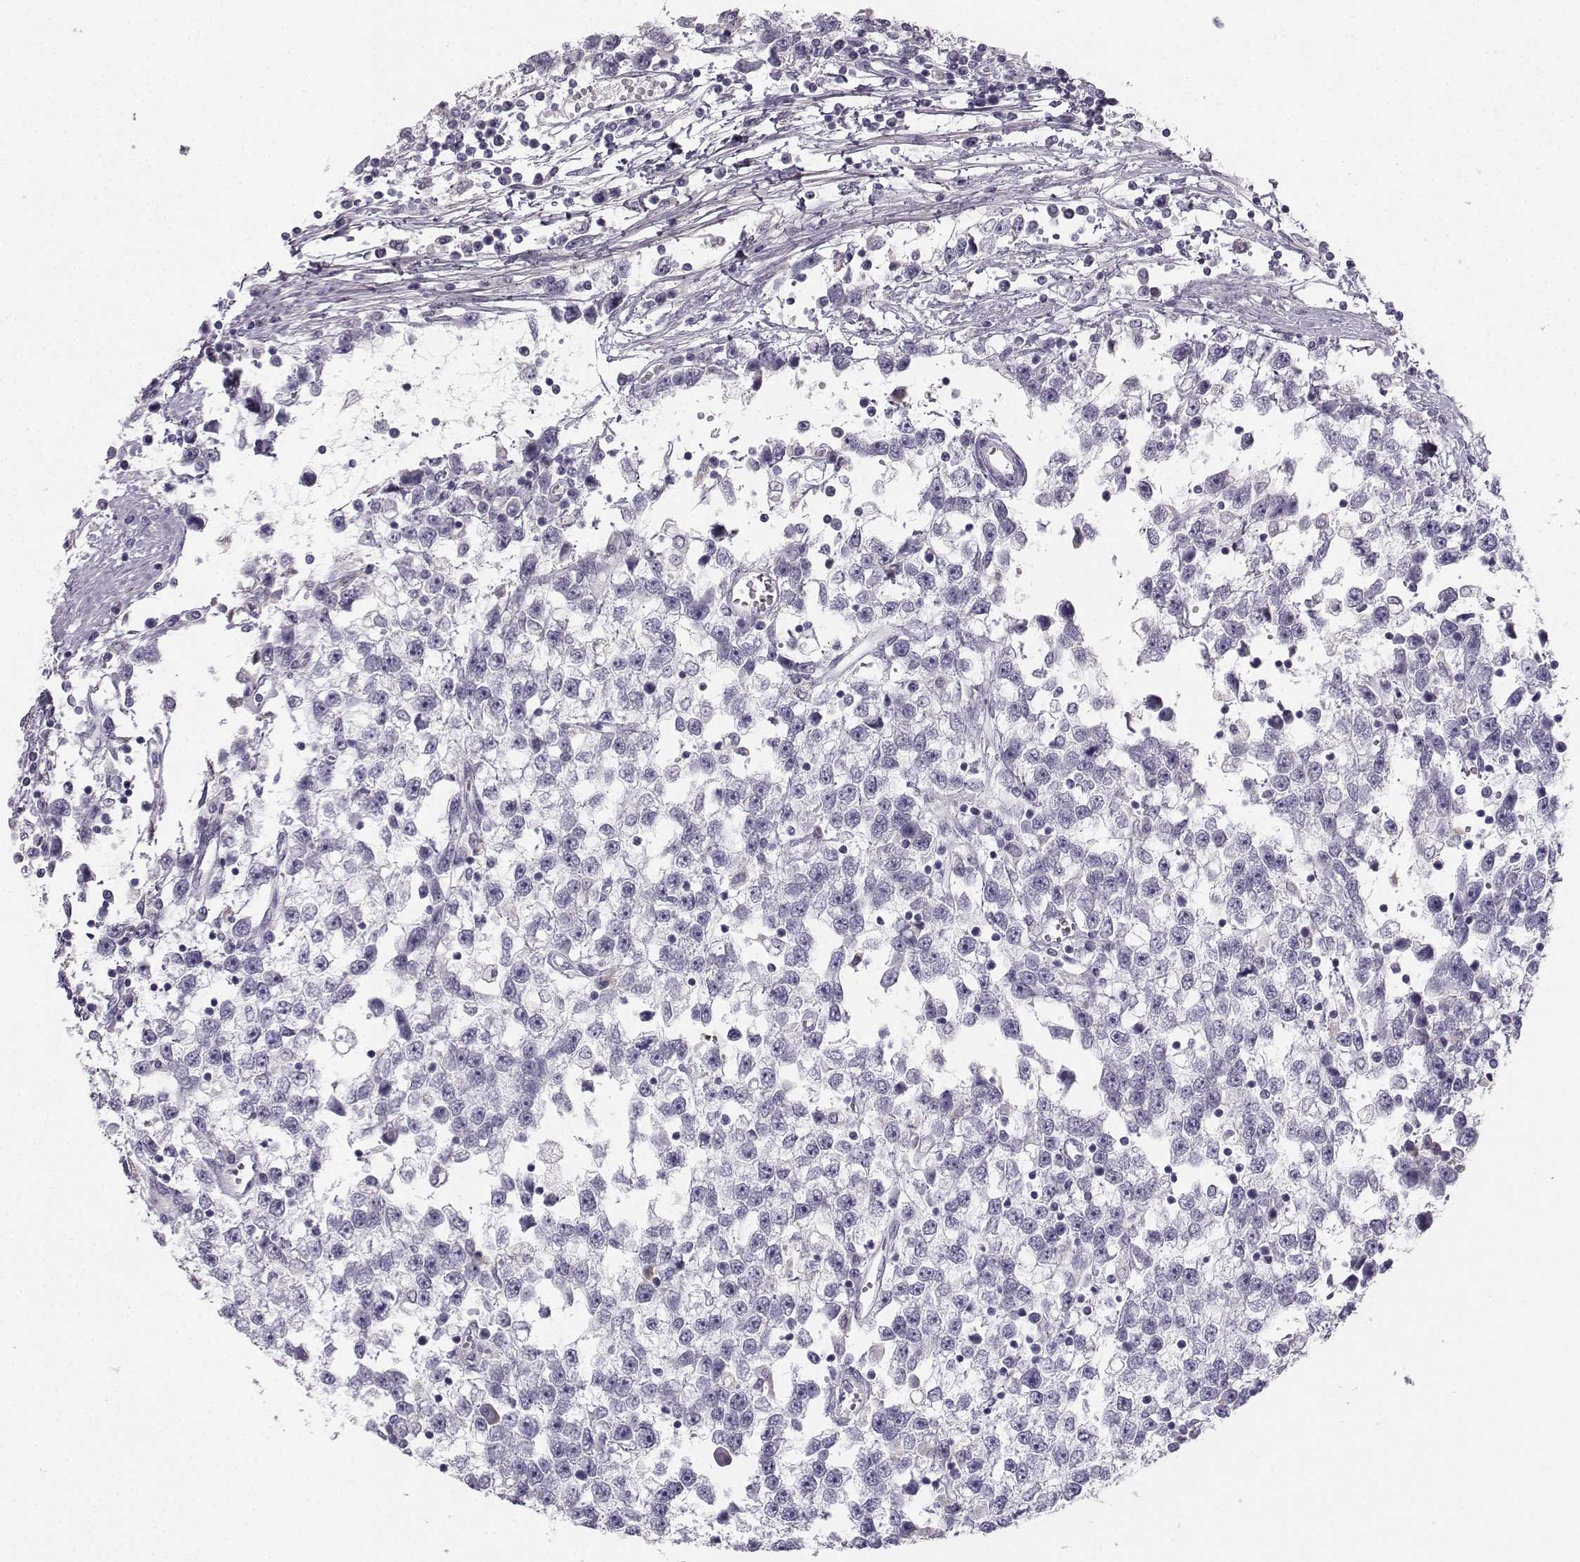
{"staining": {"intensity": "negative", "quantity": "none", "location": "none"}, "tissue": "testis cancer", "cell_type": "Tumor cells", "image_type": "cancer", "snomed": [{"axis": "morphology", "description": "Seminoma, NOS"}, {"axis": "topography", "description": "Testis"}], "caption": "DAB immunohistochemical staining of human seminoma (testis) demonstrates no significant expression in tumor cells. The staining is performed using DAB brown chromogen with nuclei counter-stained in using hematoxylin.", "gene": "CASR", "patient": {"sex": "male", "age": 34}}